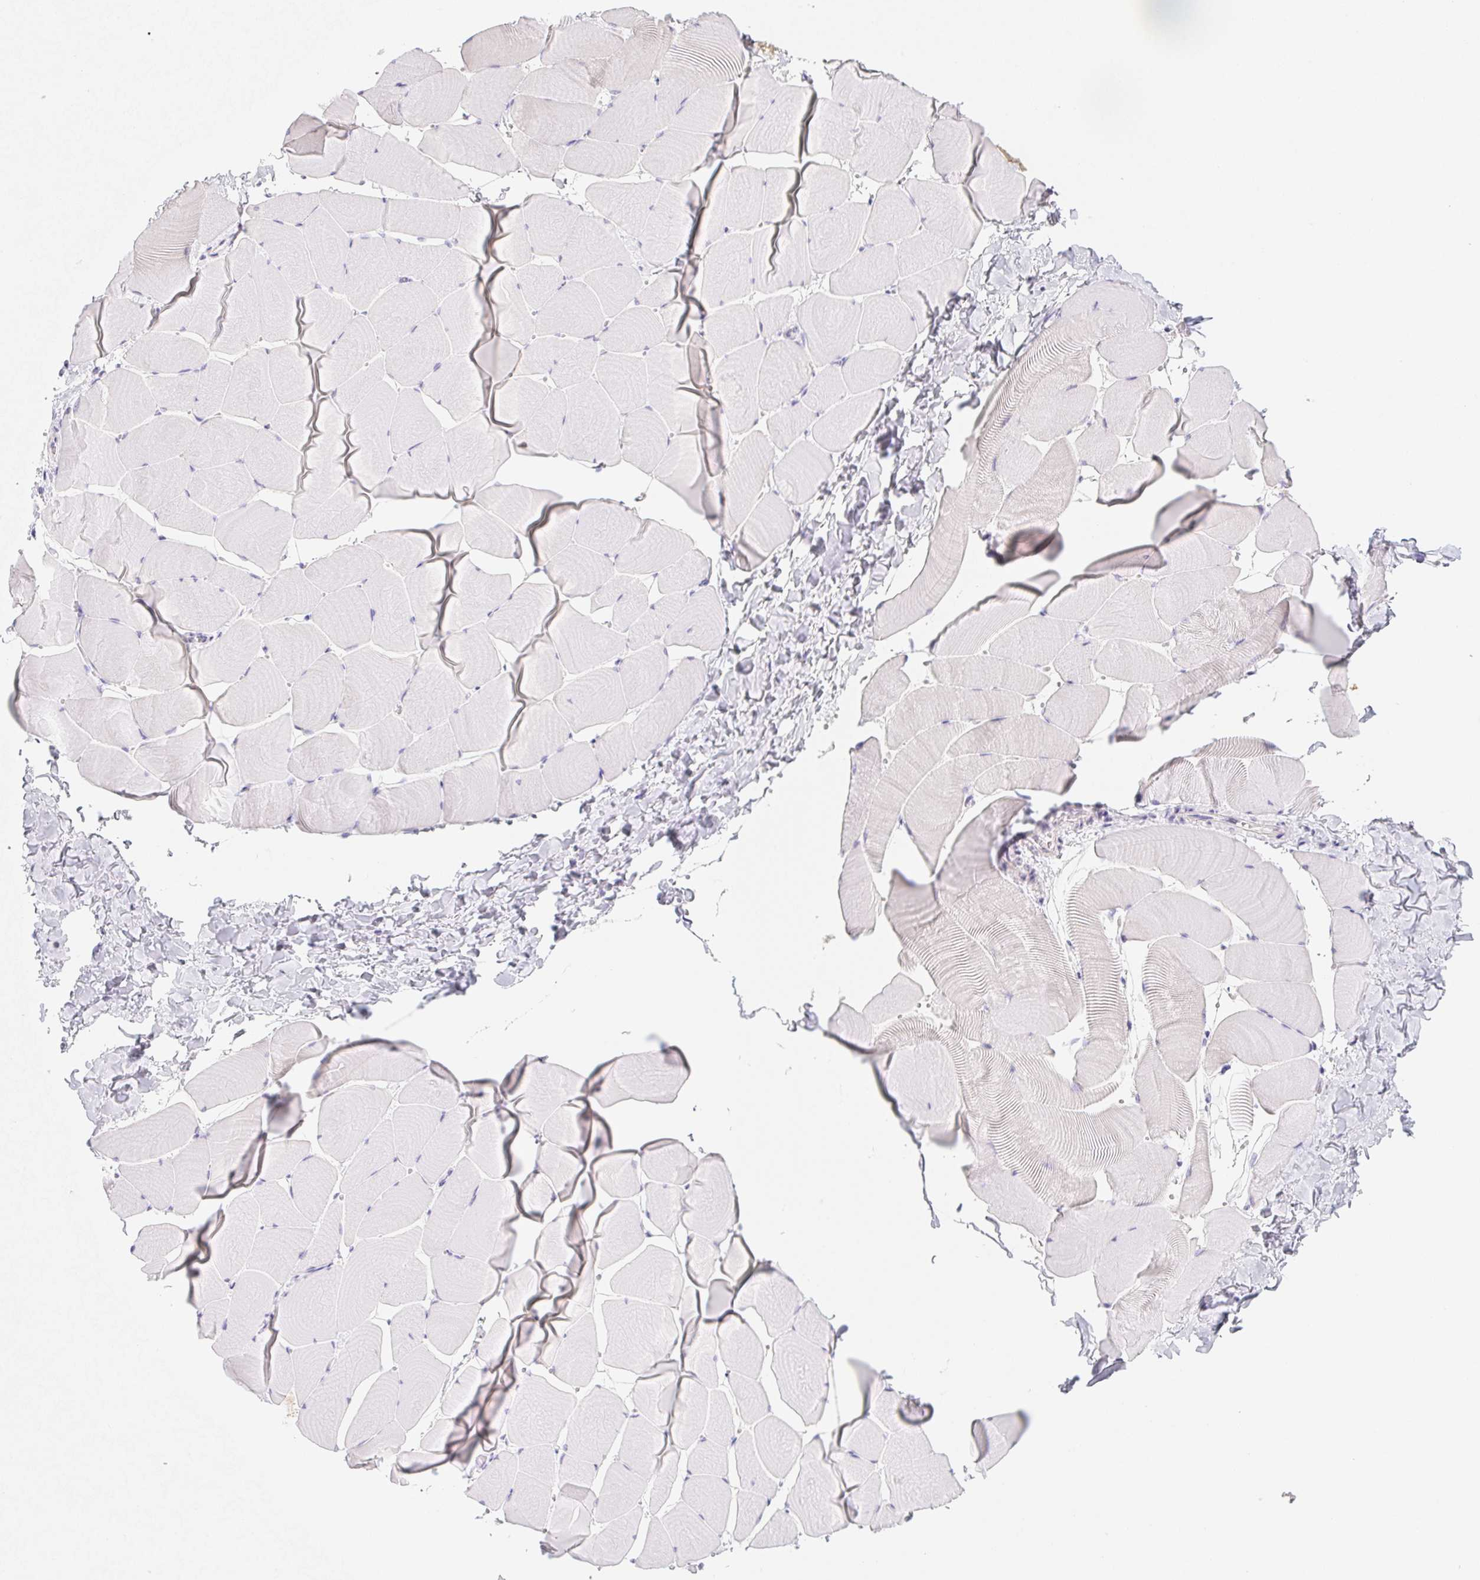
{"staining": {"intensity": "weak", "quantity": "<25%", "location": "cytoplasmic/membranous"}, "tissue": "skeletal muscle", "cell_type": "Myocytes", "image_type": "normal", "snomed": [{"axis": "morphology", "description": "Normal tissue, NOS"}, {"axis": "topography", "description": "Skeletal muscle"}], "caption": "Immunohistochemical staining of normal skeletal muscle reveals no significant staining in myocytes. (DAB (3,3'-diaminobenzidine) IHC visualized using brightfield microscopy, high magnification).", "gene": "ZBBX", "patient": {"sex": "male", "age": 25}}